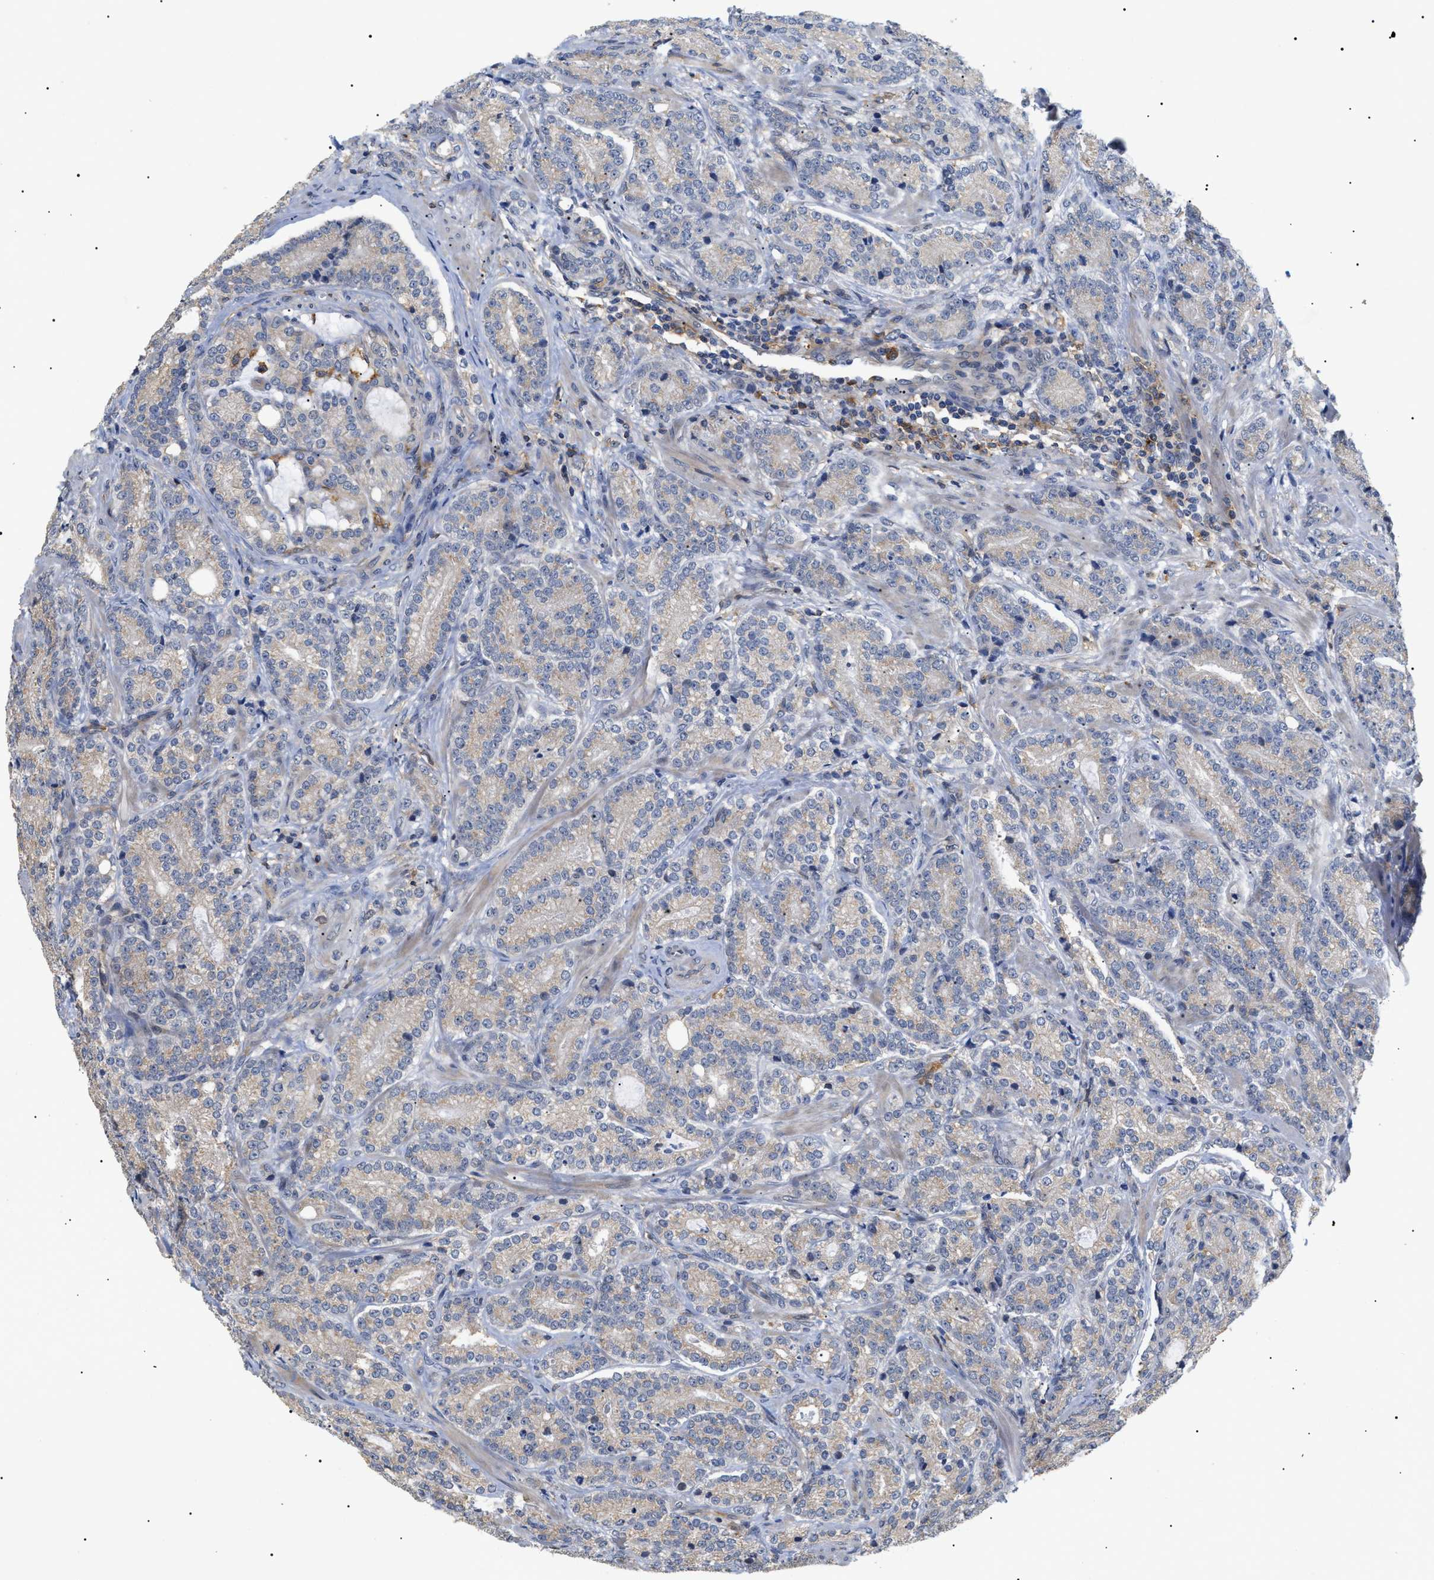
{"staining": {"intensity": "weak", "quantity": "25%-75%", "location": "cytoplasmic/membranous"}, "tissue": "prostate cancer", "cell_type": "Tumor cells", "image_type": "cancer", "snomed": [{"axis": "morphology", "description": "Adenocarcinoma, High grade"}, {"axis": "topography", "description": "Prostate"}], "caption": "High-grade adenocarcinoma (prostate) stained with a brown dye displays weak cytoplasmic/membranous positive positivity in approximately 25%-75% of tumor cells.", "gene": "CD300A", "patient": {"sex": "male", "age": 61}}